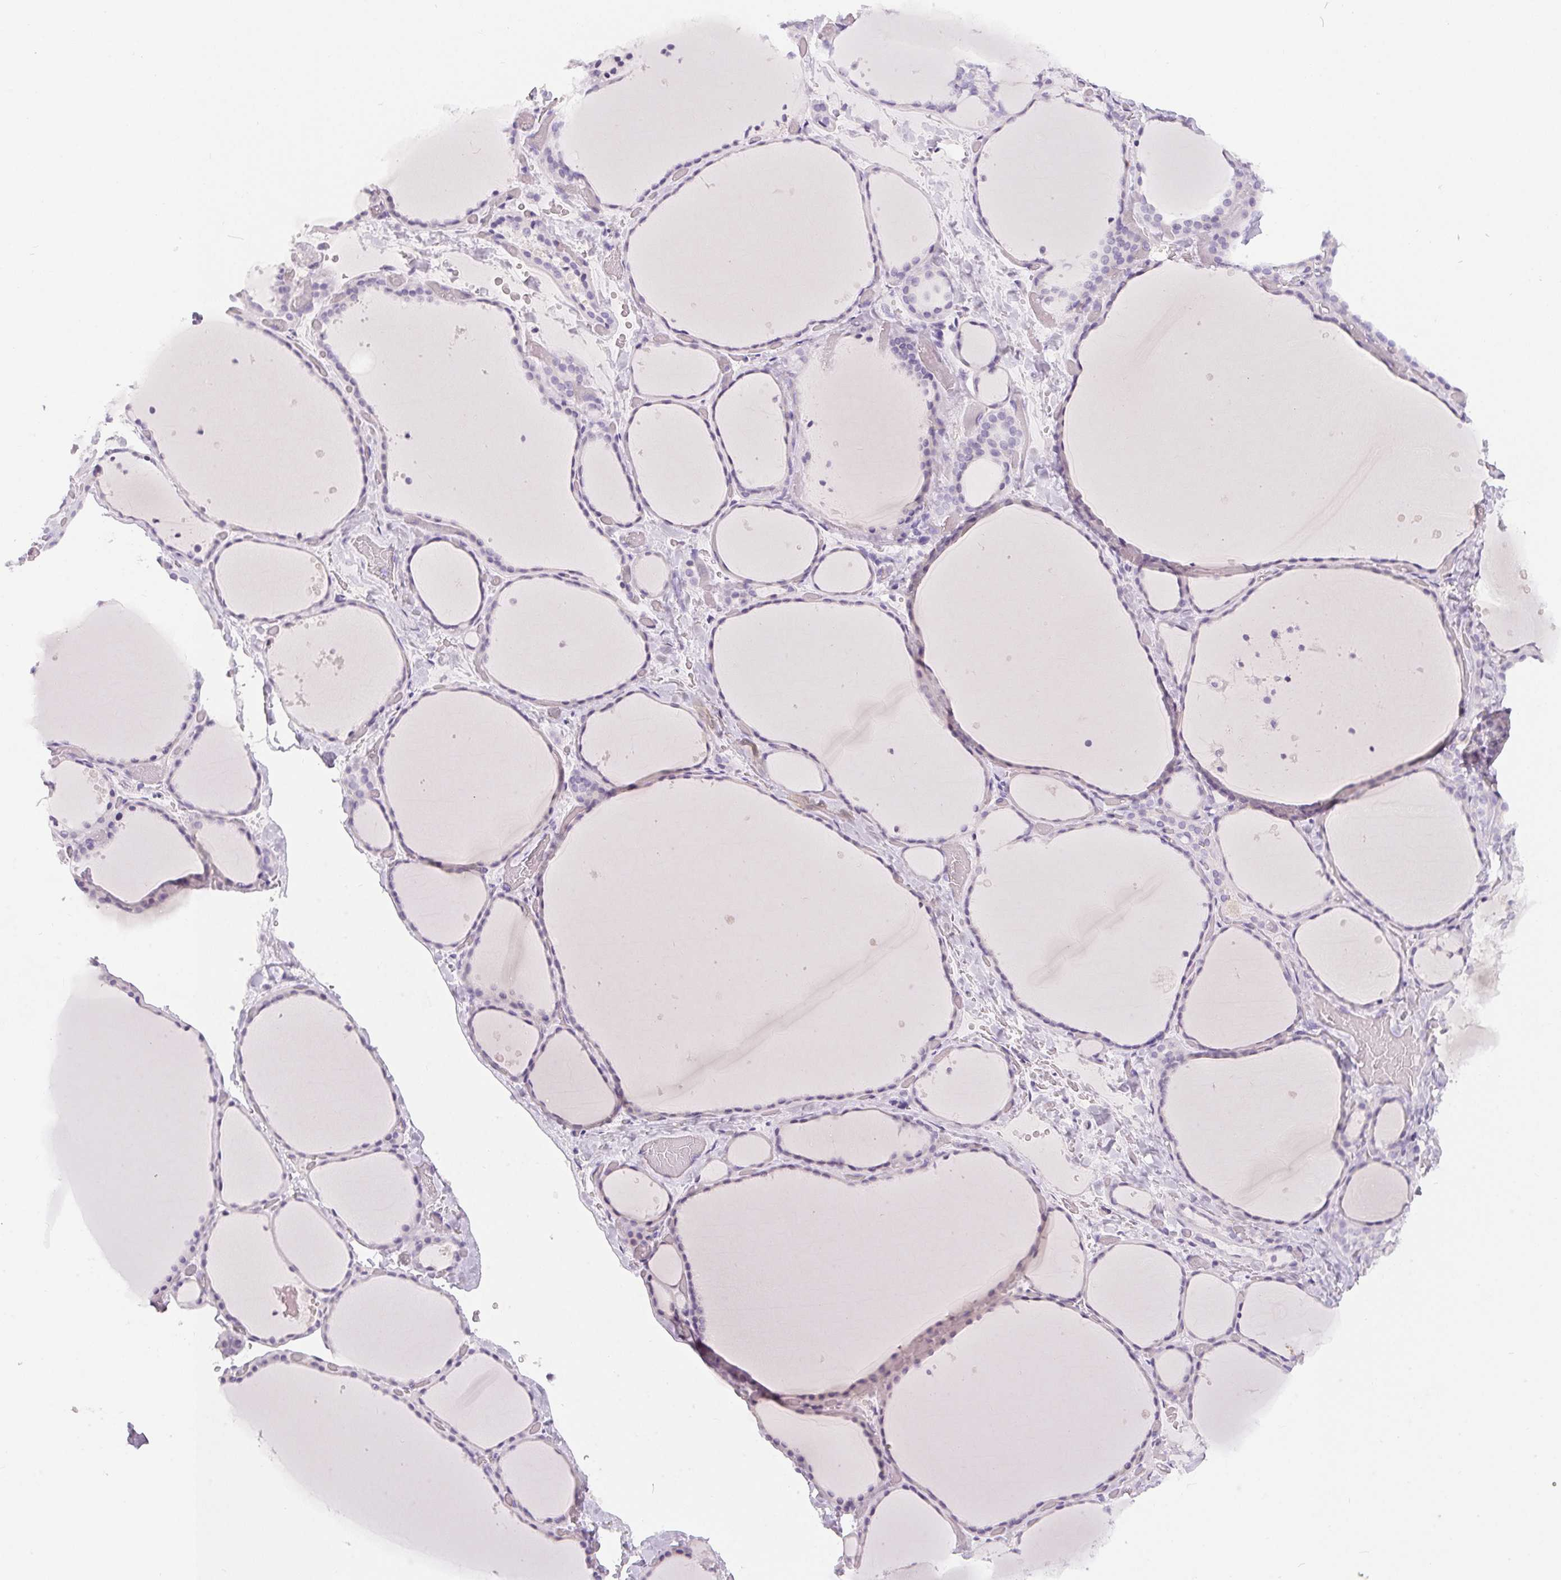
{"staining": {"intensity": "negative", "quantity": "none", "location": "none"}, "tissue": "thyroid gland", "cell_type": "Glandular cells", "image_type": "normal", "snomed": [{"axis": "morphology", "description": "Normal tissue, NOS"}, {"axis": "topography", "description": "Thyroid gland"}], "caption": "Immunohistochemistry (IHC) photomicrograph of benign thyroid gland: human thyroid gland stained with DAB (3,3'-diaminobenzidine) demonstrates no significant protein expression in glandular cells. (DAB IHC, high magnification).", "gene": "SPACA5B", "patient": {"sex": "female", "age": 36}}